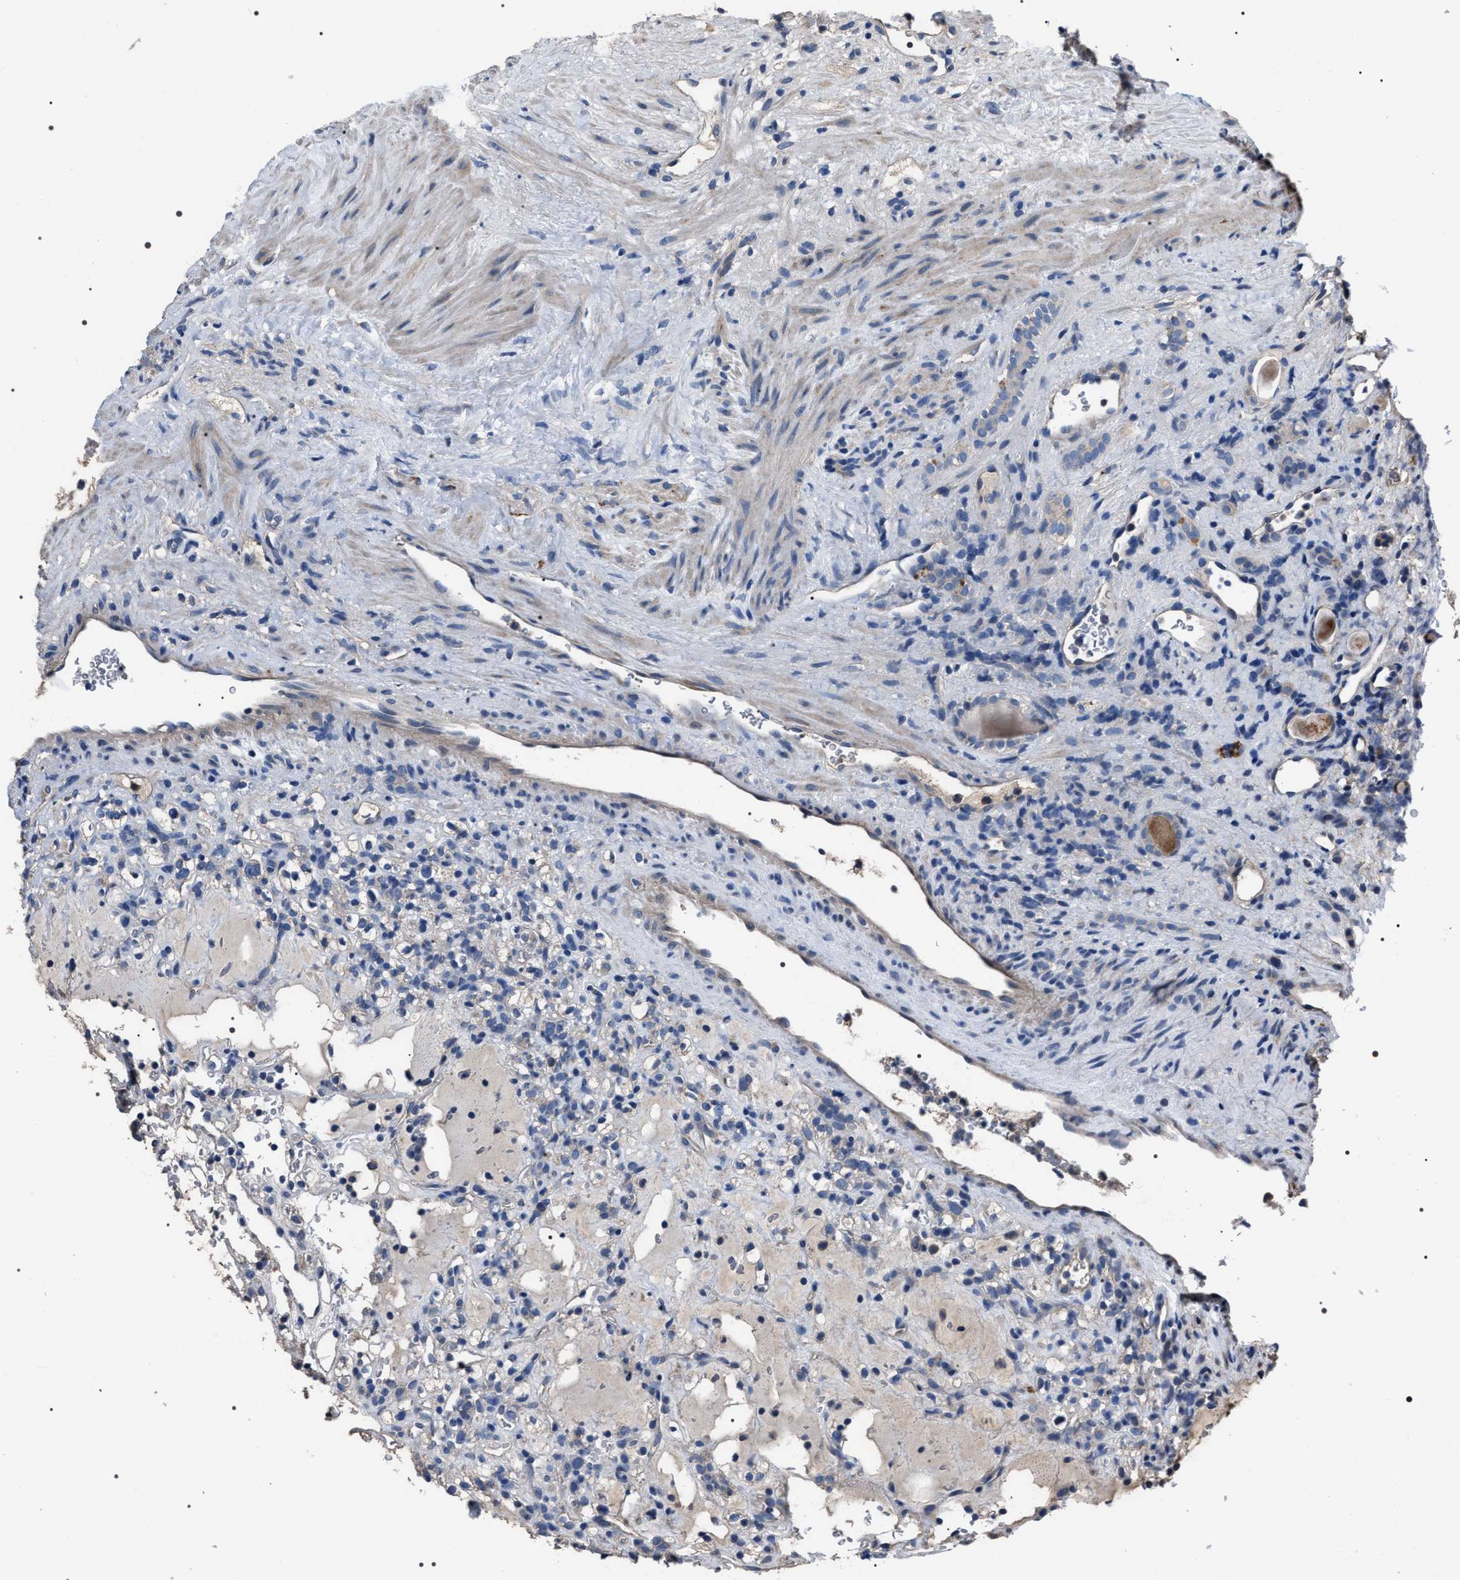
{"staining": {"intensity": "negative", "quantity": "none", "location": "none"}, "tissue": "renal cancer", "cell_type": "Tumor cells", "image_type": "cancer", "snomed": [{"axis": "morphology", "description": "Normal tissue, NOS"}, {"axis": "morphology", "description": "Adenocarcinoma, NOS"}, {"axis": "topography", "description": "Kidney"}], "caption": "There is no significant positivity in tumor cells of renal cancer (adenocarcinoma). (Brightfield microscopy of DAB (3,3'-diaminobenzidine) immunohistochemistry (IHC) at high magnification).", "gene": "TRIM54", "patient": {"sex": "female", "age": 72}}